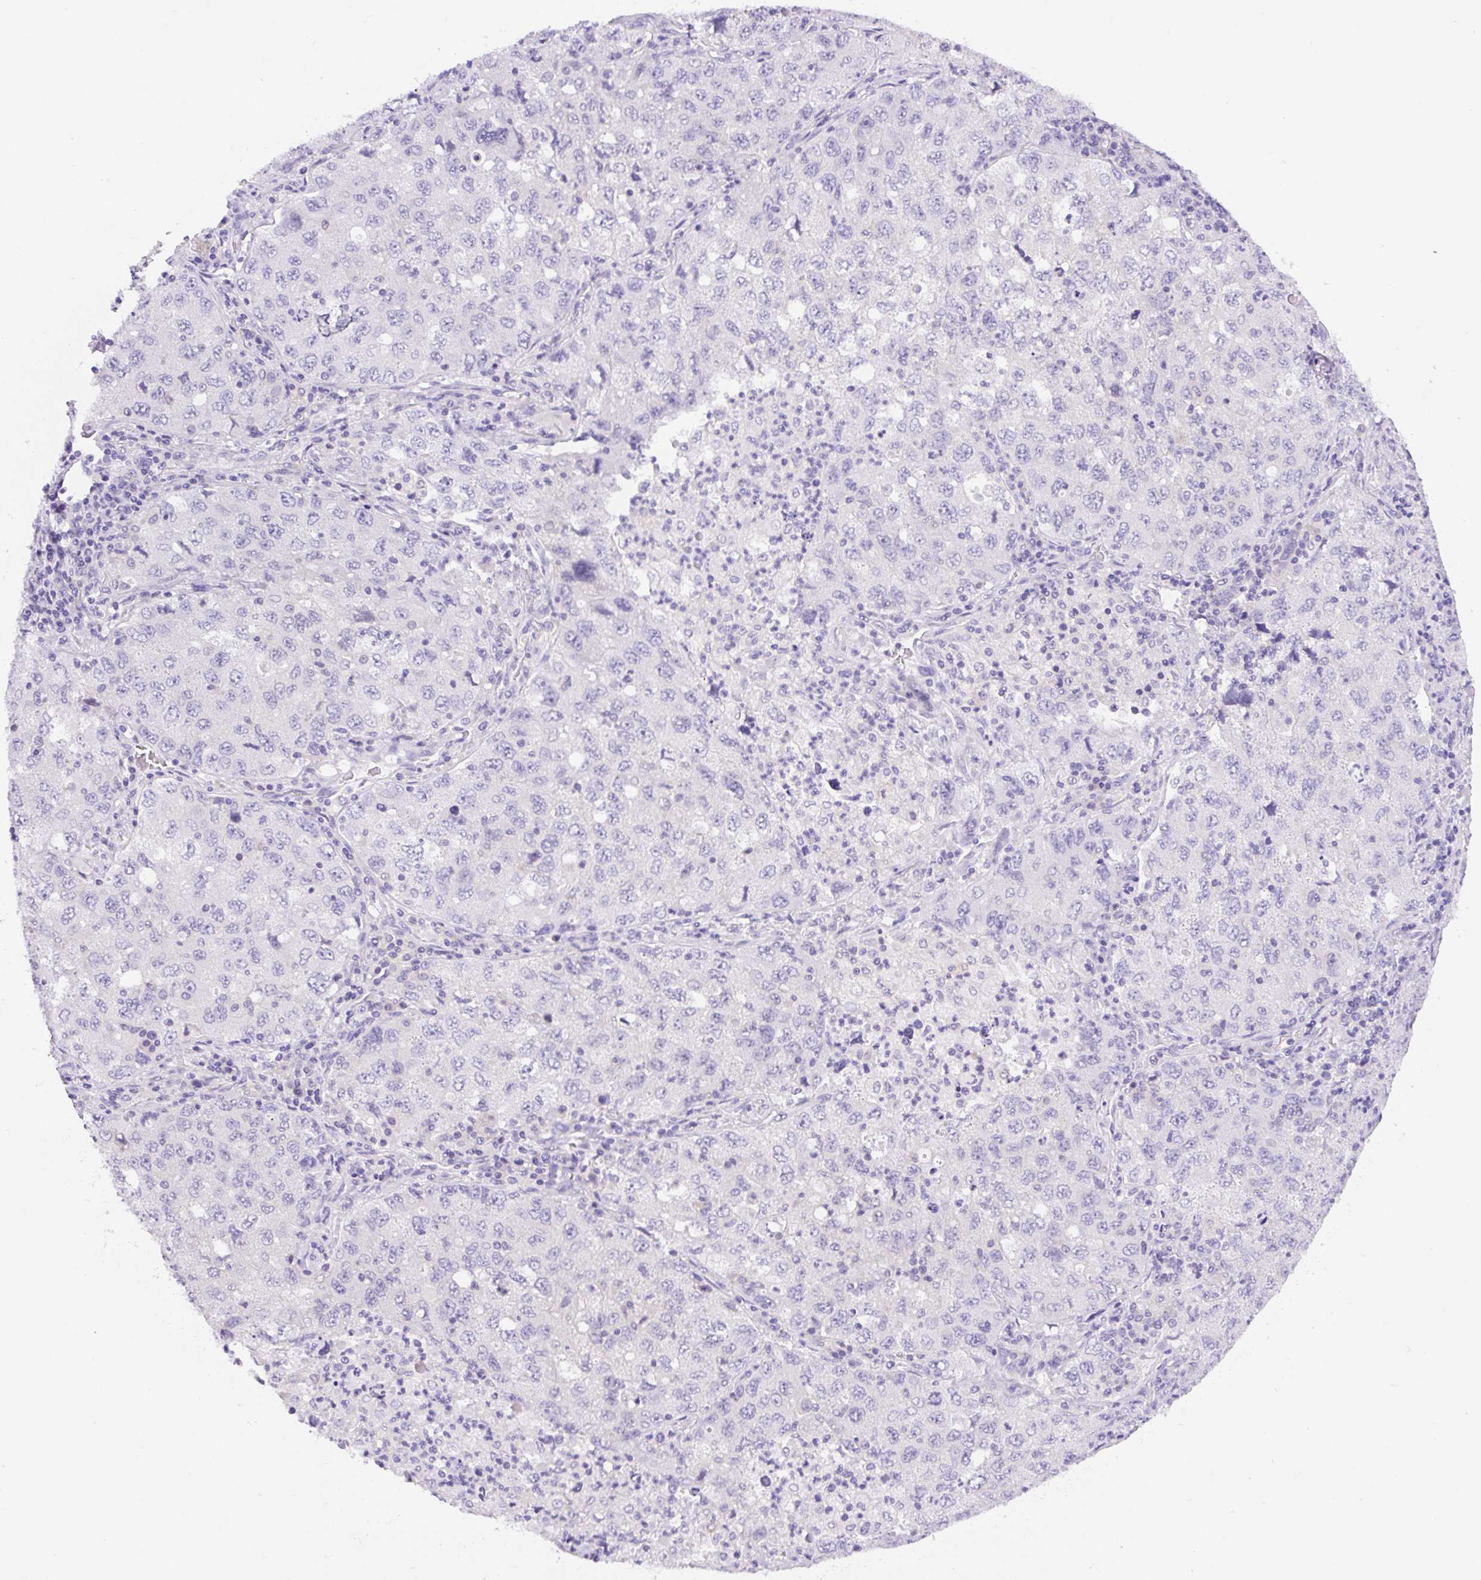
{"staining": {"intensity": "negative", "quantity": "none", "location": "none"}, "tissue": "lung cancer", "cell_type": "Tumor cells", "image_type": "cancer", "snomed": [{"axis": "morphology", "description": "Adenocarcinoma, NOS"}, {"axis": "topography", "description": "Lung"}], "caption": "The micrograph demonstrates no staining of tumor cells in lung cancer (adenocarcinoma).", "gene": "CAMK2B", "patient": {"sex": "female", "age": 57}}